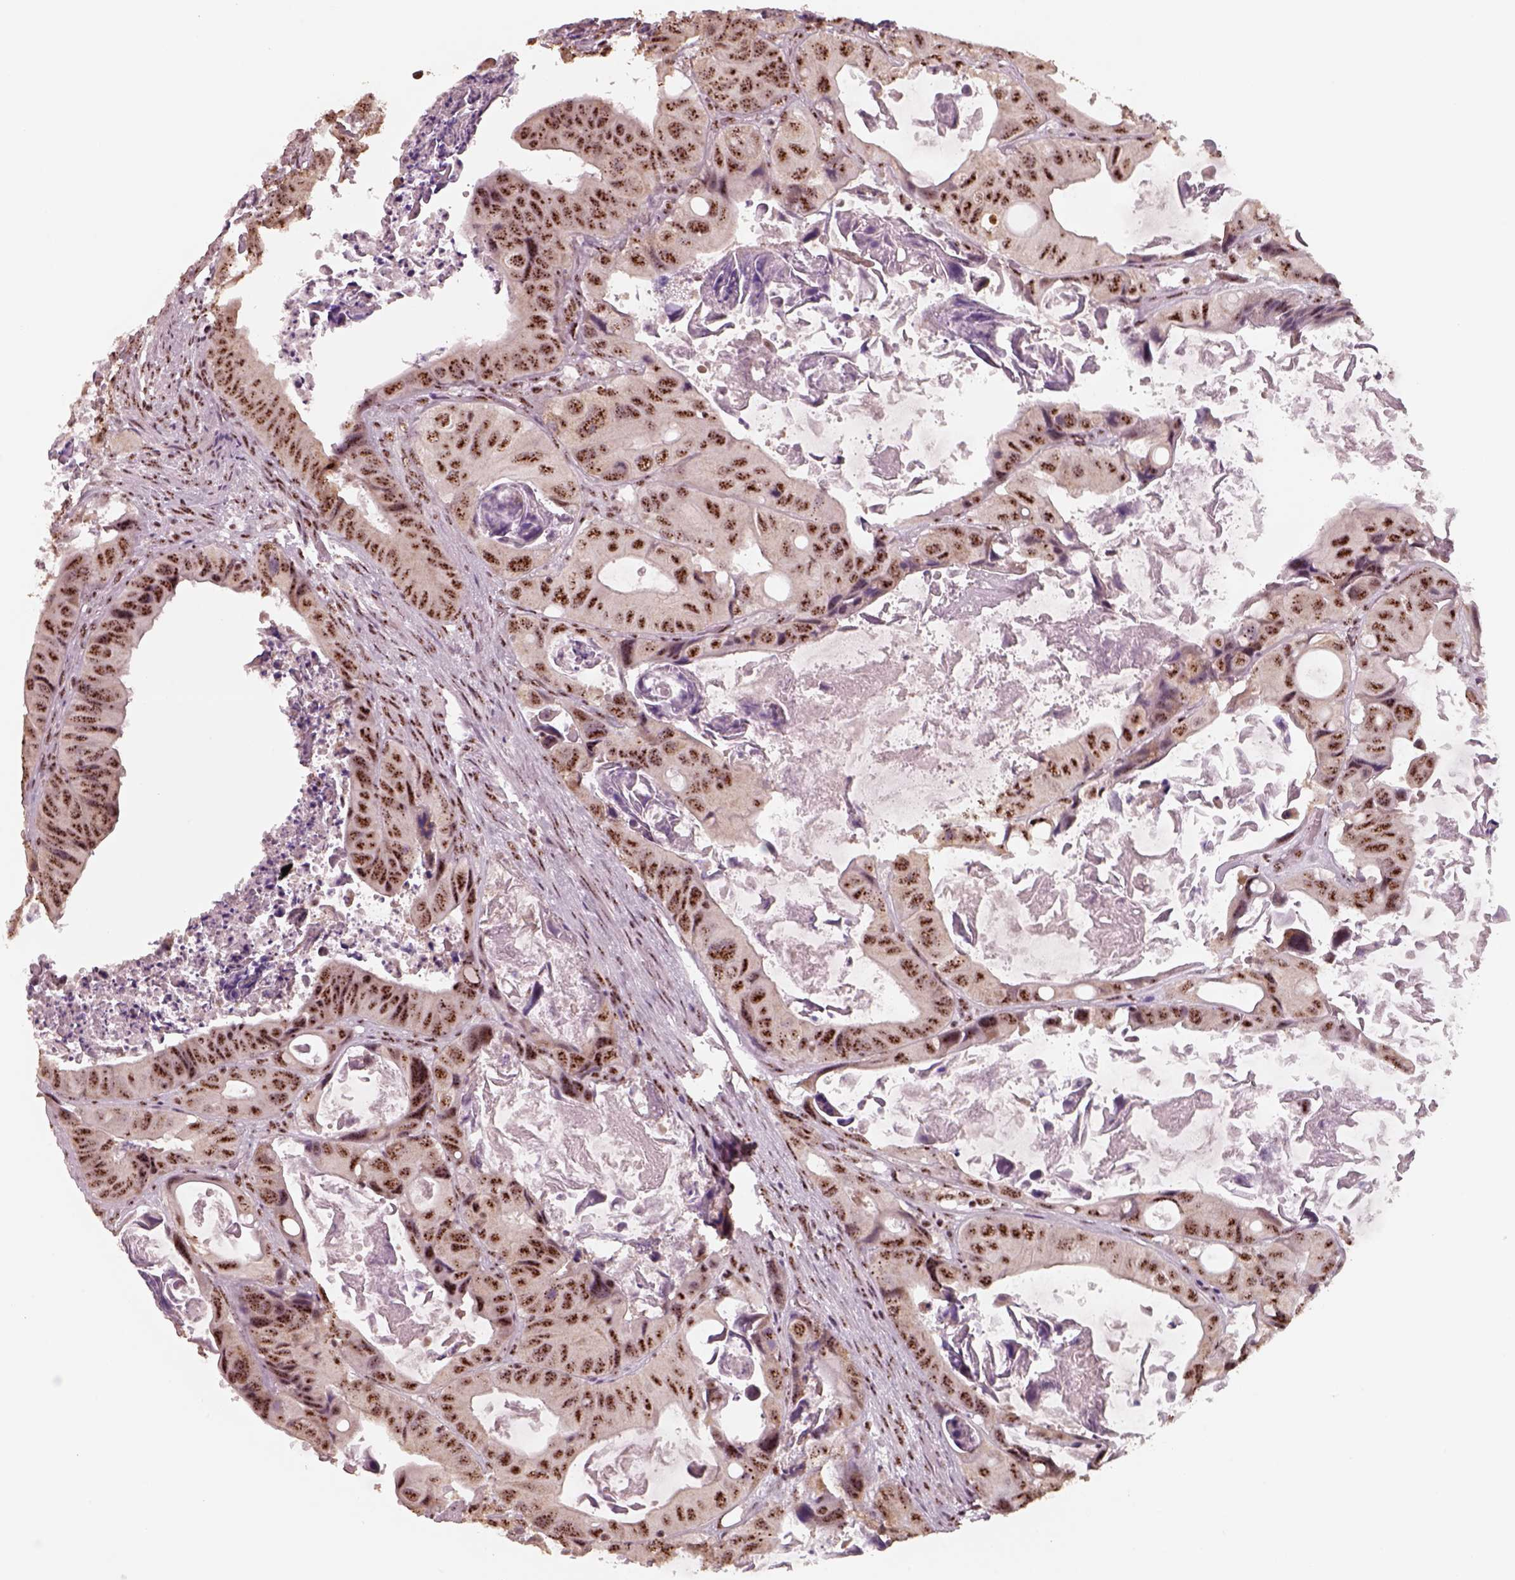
{"staining": {"intensity": "strong", "quantity": ">75%", "location": "nuclear"}, "tissue": "colorectal cancer", "cell_type": "Tumor cells", "image_type": "cancer", "snomed": [{"axis": "morphology", "description": "Adenocarcinoma, NOS"}, {"axis": "topography", "description": "Rectum"}], "caption": "Colorectal cancer stained with immunohistochemistry (IHC) displays strong nuclear expression in about >75% of tumor cells.", "gene": "ATXN7L3", "patient": {"sex": "male", "age": 64}}